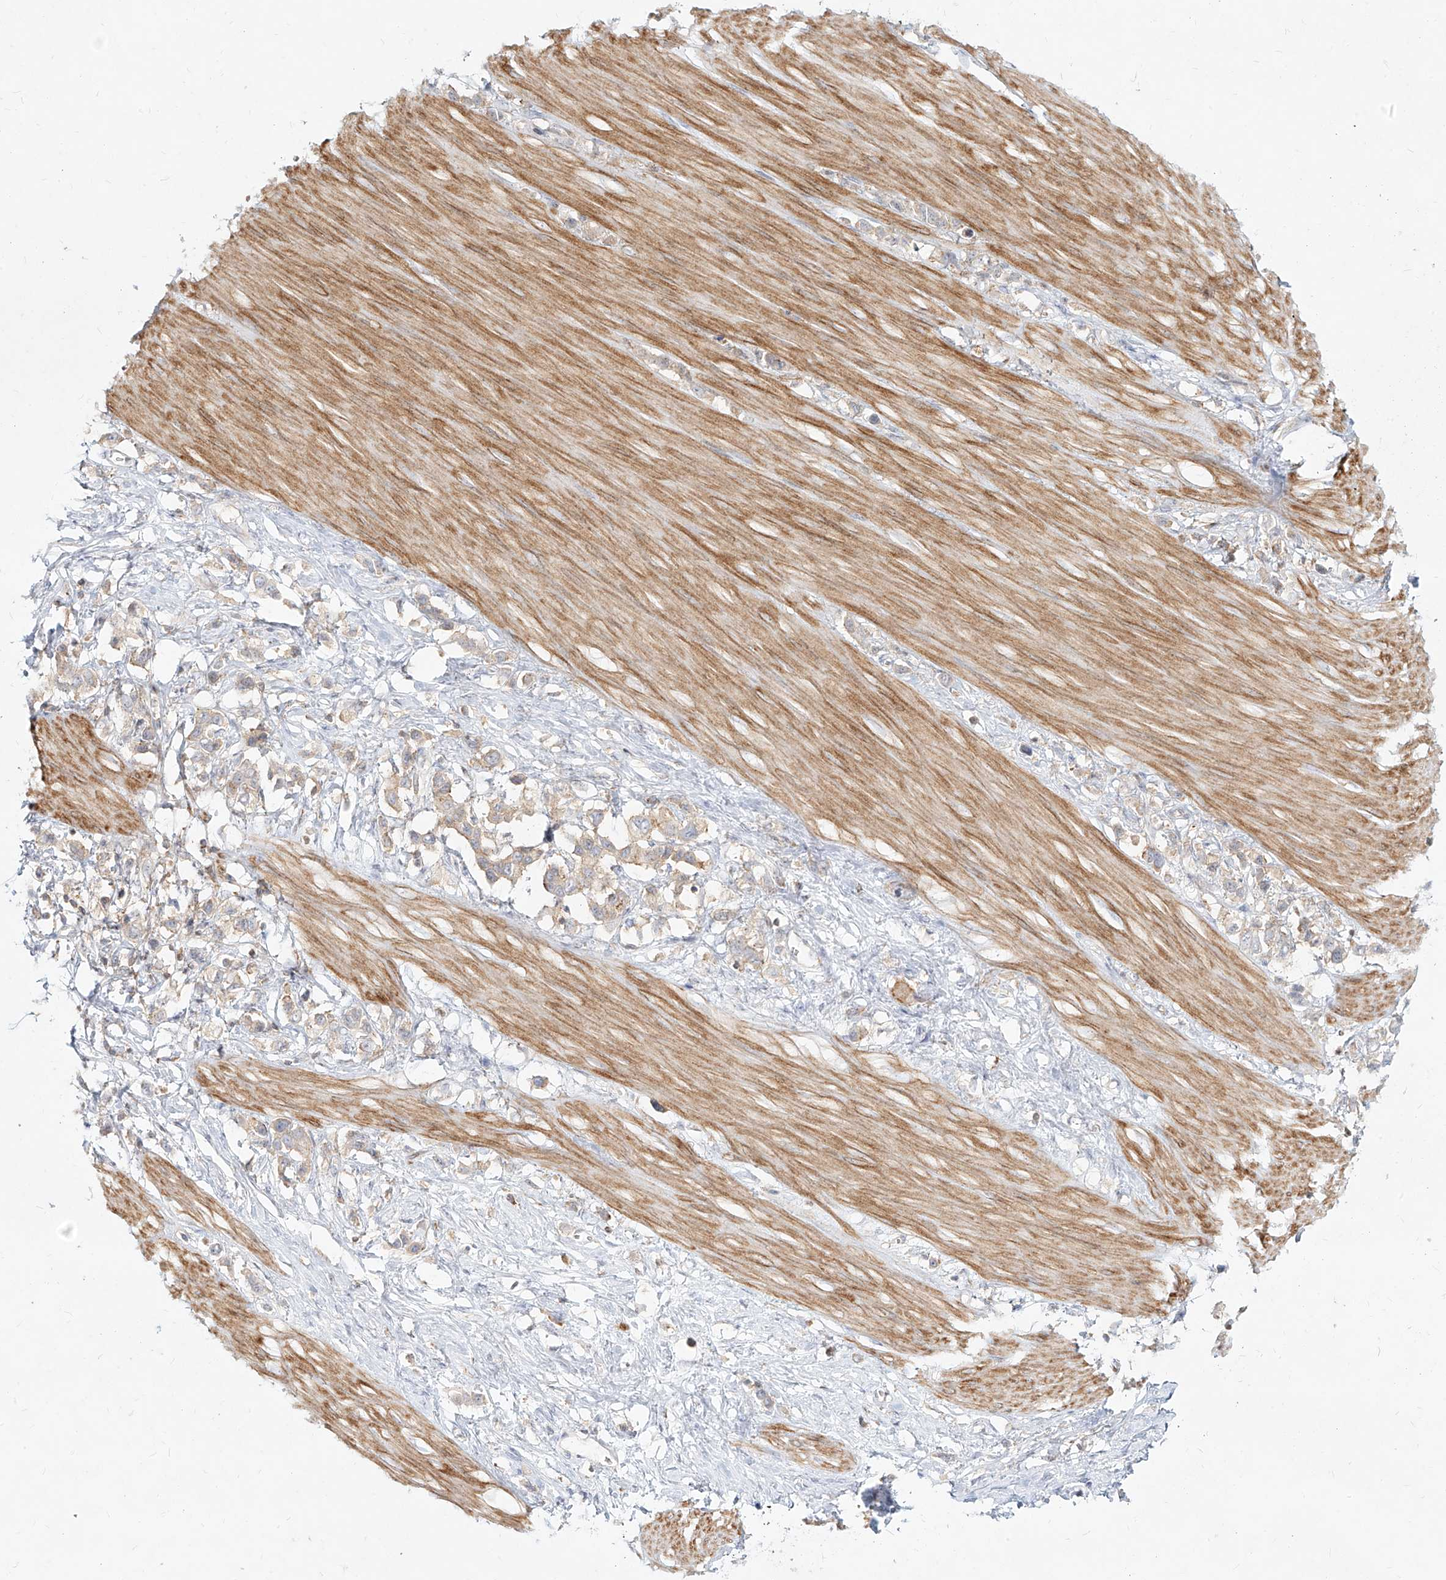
{"staining": {"intensity": "weak", "quantity": "25%-75%", "location": "cytoplasmic/membranous"}, "tissue": "stomach cancer", "cell_type": "Tumor cells", "image_type": "cancer", "snomed": [{"axis": "morphology", "description": "Adenocarcinoma, NOS"}, {"axis": "topography", "description": "Stomach"}], "caption": "Stomach cancer stained with DAB IHC displays low levels of weak cytoplasmic/membranous positivity in approximately 25%-75% of tumor cells. The protein of interest is stained brown, and the nuclei are stained in blue (DAB (3,3'-diaminobenzidine) IHC with brightfield microscopy, high magnification).", "gene": "SLC2A12", "patient": {"sex": "female", "age": 65}}